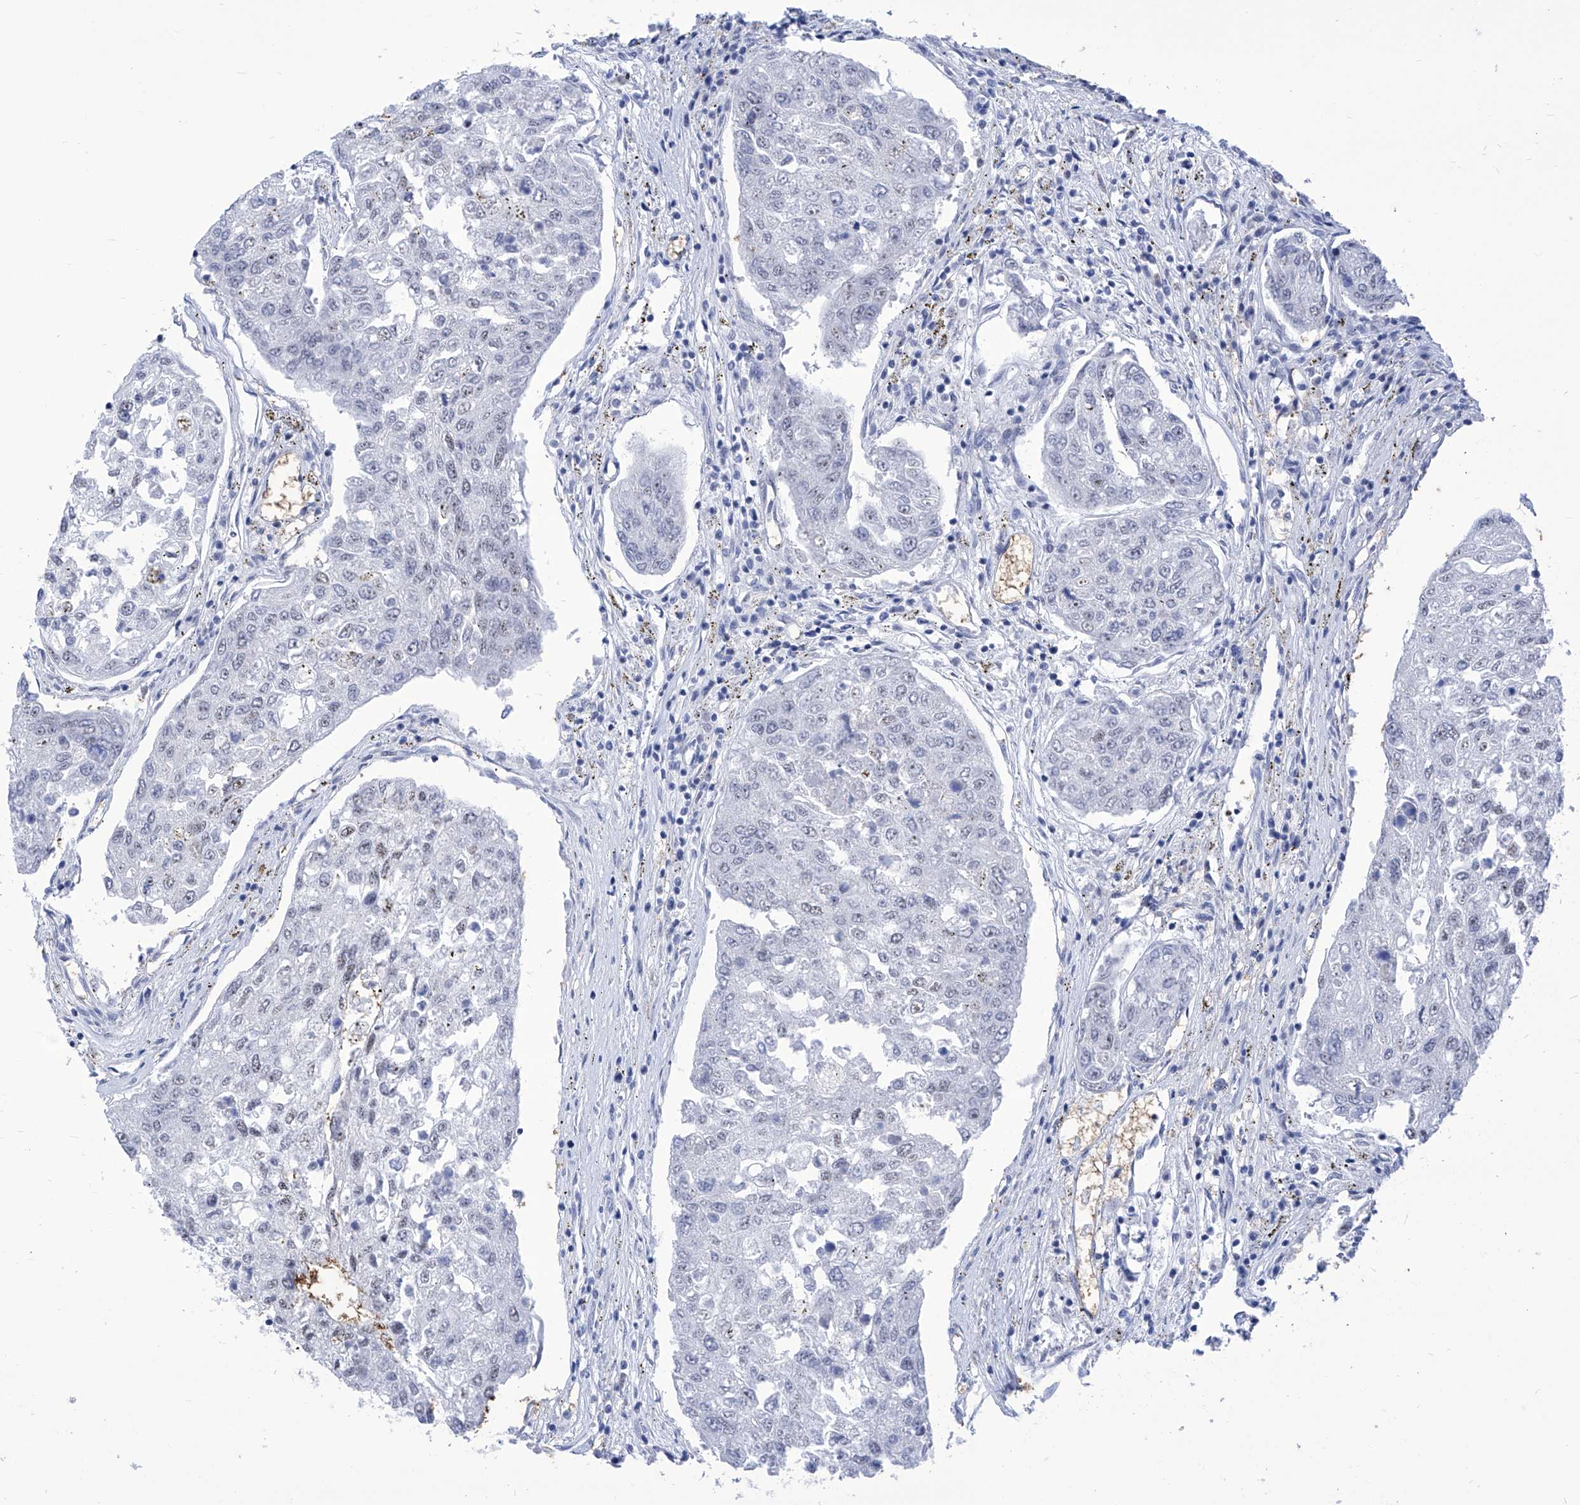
{"staining": {"intensity": "negative", "quantity": "none", "location": "none"}, "tissue": "urothelial cancer", "cell_type": "Tumor cells", "image_type": "cancer", "snomed": [{"axis": "morphology", "description": "Urothelial carcinoma, High grade"}, {"axis": "topography", "description": "Lymph node"}, {"axis": "topography", "description": "Urinary bladder"}], "caption": "The immunohistochemistry image has no significant positivity in tumor cells of urothelial carcinoma (high-grade) tissue.", "gene": "SART1", "patient": {"sex": "male", "age": 51}}